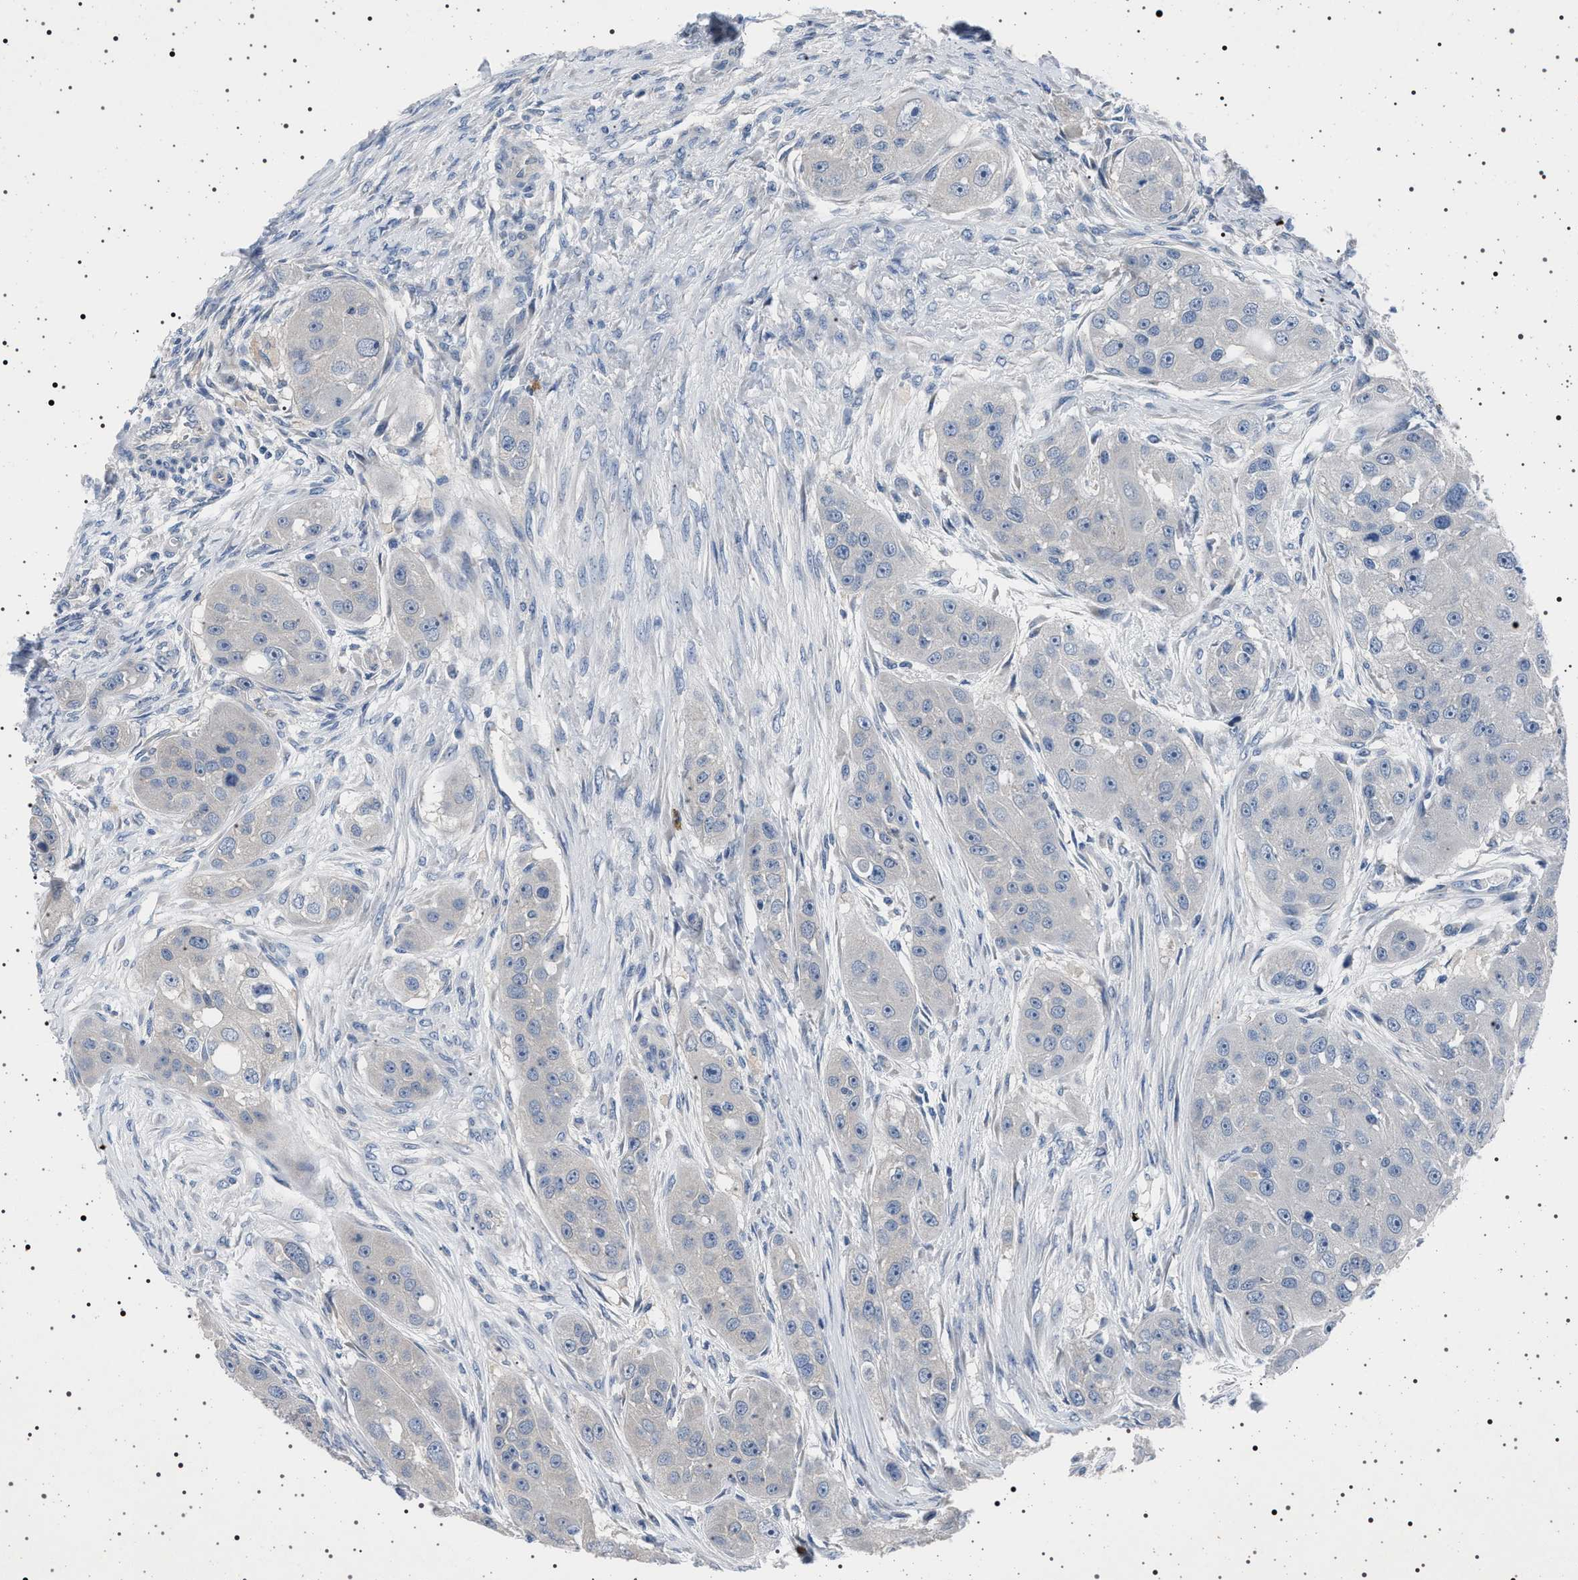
{"staining": {"intensity": "negative", "quantity": "none", "location": "none"}, "tissue": "head and neck cancer", "cell_type": "Tumor cells", "image_type": "cancer", "snomed": [{"axis": "morphology", "description": "Normal tissue, NOS"}, {"axis": "morphology", "description": "Squamous cell carcinoma, NOS"}, {"axis": "topography", "description": "Skeletal muscle"}, {"axis": "topography", "description": "Head-Neck"}], "caption": "Squamous cell carcinoma (head and neck) was stained to show a protein in brown. There is no significant staining in tumor cells.", "gene": "NAT9", "patient": {"sex": "male", "age": 51}}